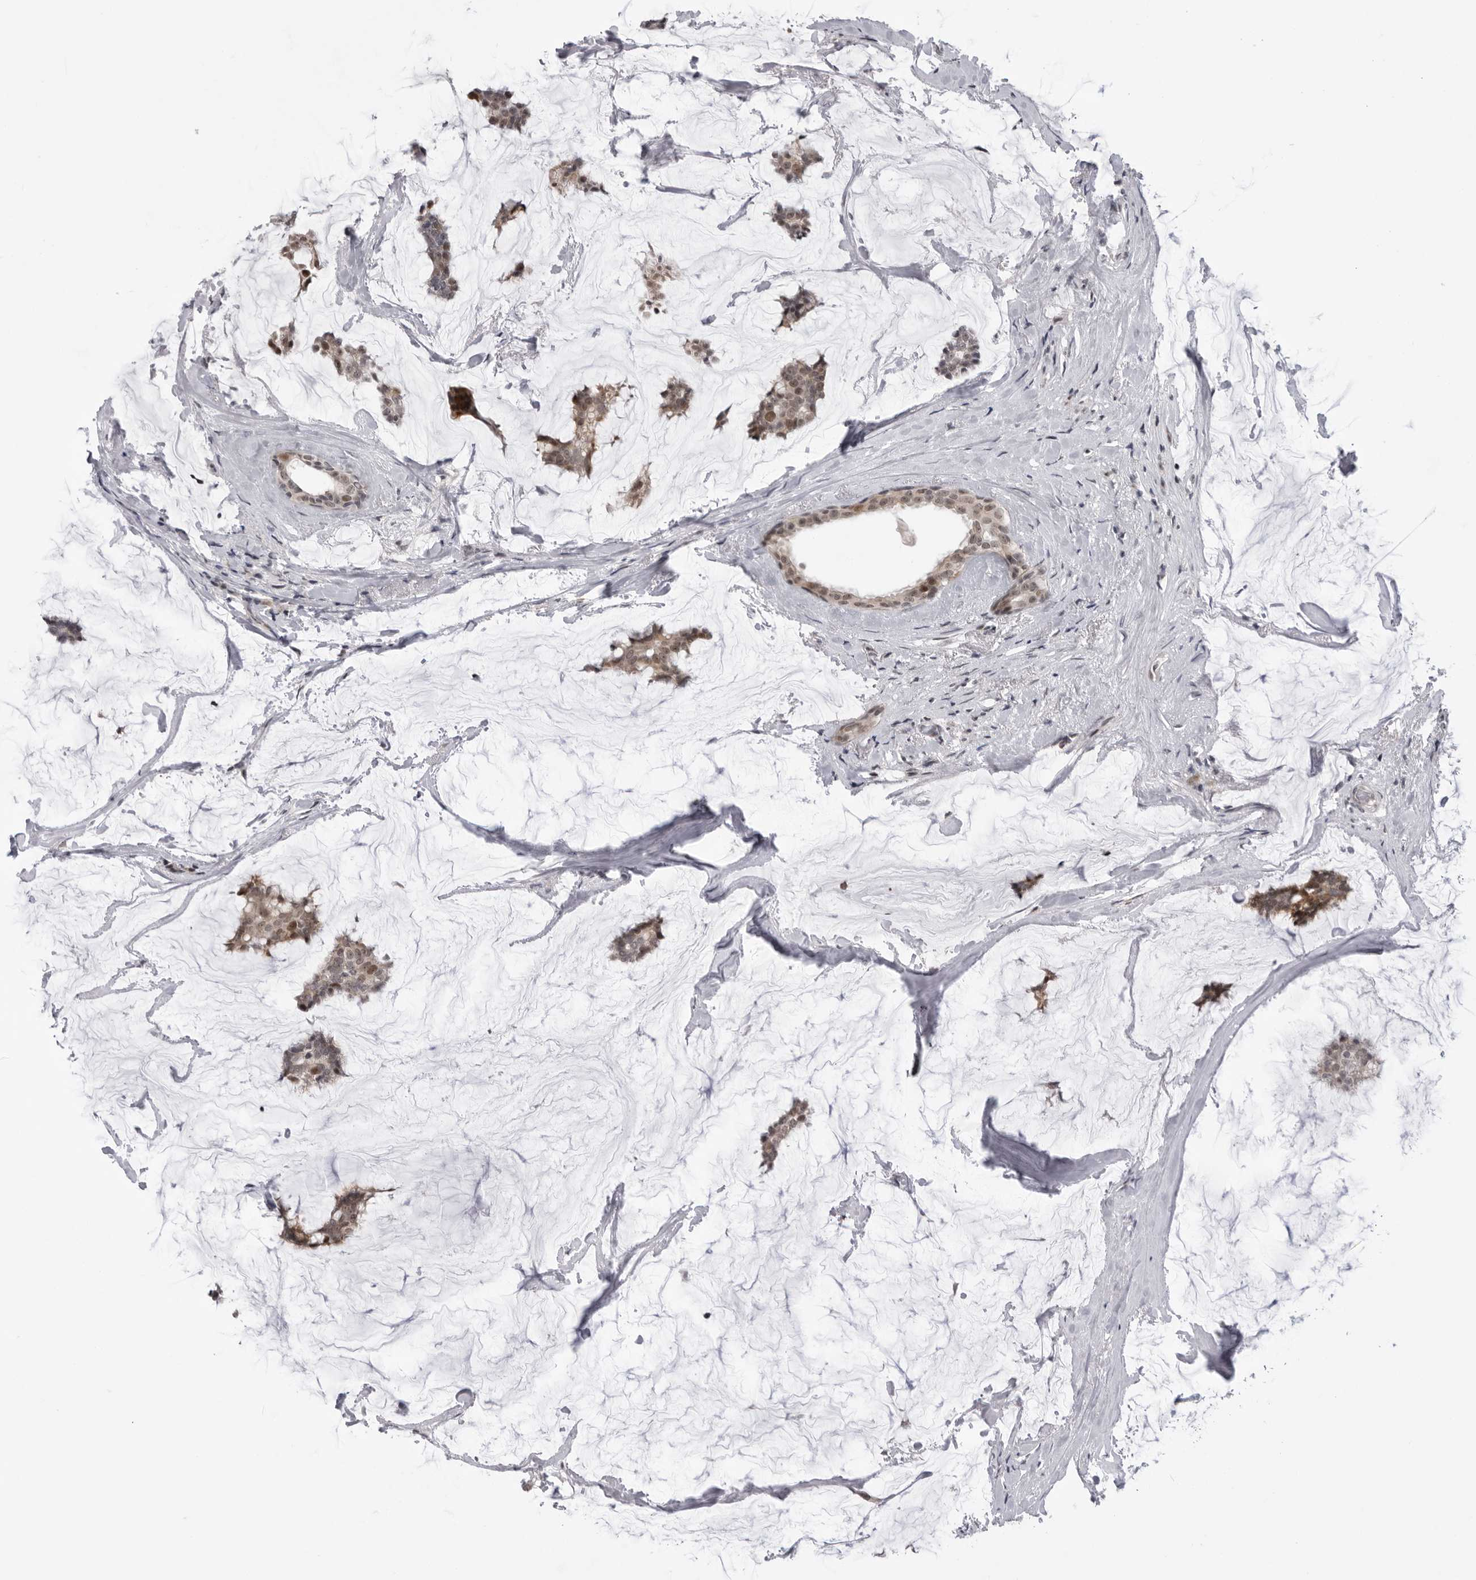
{"staining": {"intensity": "weak", "quantity": ">75%", "location": "nuclear"}, "tissue": "breast cancer", "cell_type": "Tumor cells", "image_type": "cancer", "snomed": [{"axis": "morphology", "description": "Duct carcinoma"}, {"axis": "topography", "description": "Breast"}], "caption": "Breast intraductal carcinoma was stained to show a protein in brown. There is low levels of weak nuclear expression in approximately >75% of tumor cells.", "gene": "ALPK2", "patient": {"sex": "female", "age": 93}}